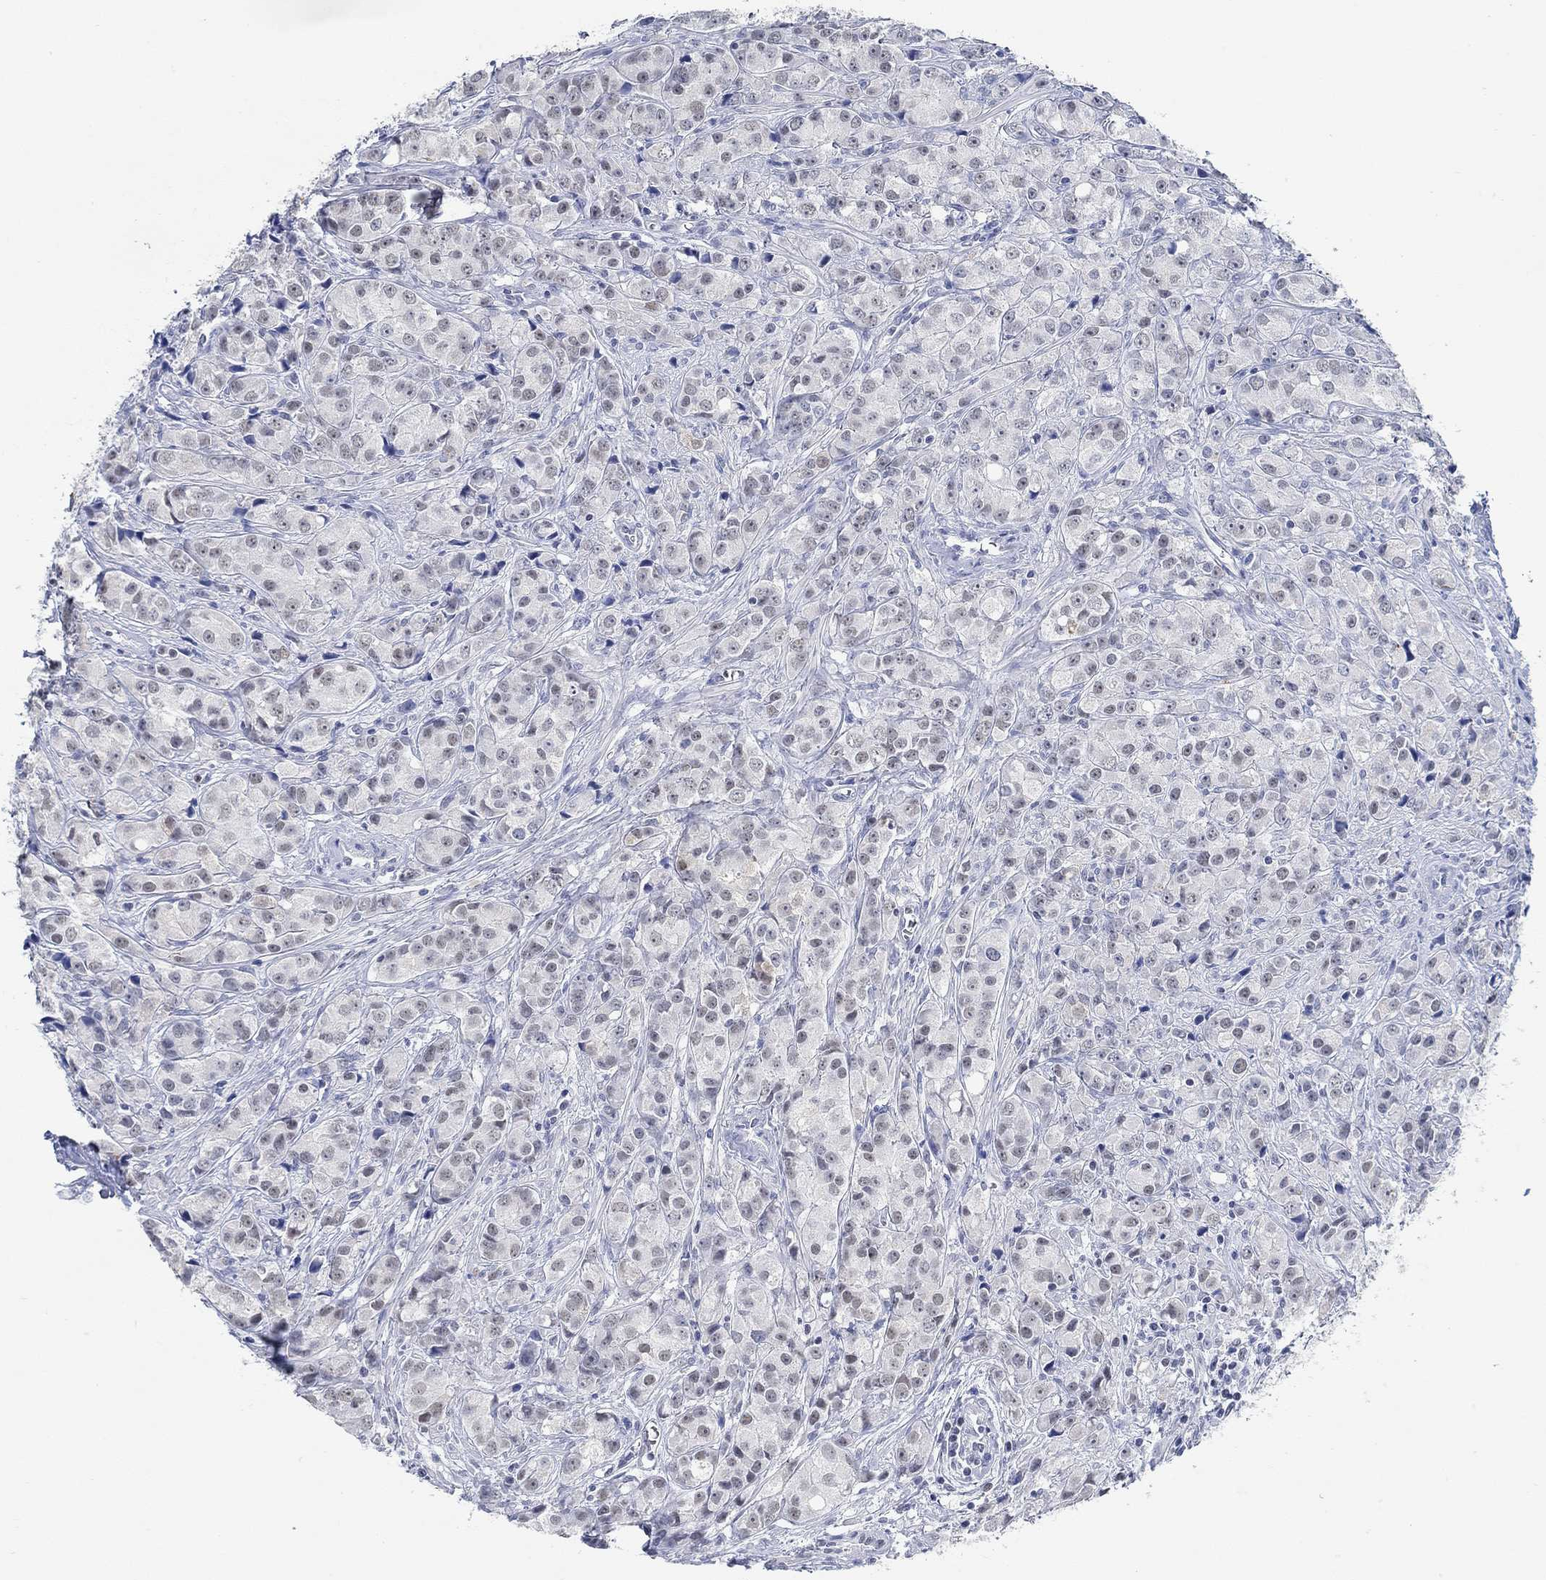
{"staining": {"intensity": "weak", "quantity": "<25%", "location": "nuclear"}, "tissue": "prostate cancer", "cell_type": "Tumor cells", "image_type": "cancer", "snomed": [{"axis": "morphology", "description": "Adenocarcinoma, Medium grade"}, {"axis": "topography", "description": "Prostate"}], "caption": "The image demonstrates no staining of tumor cells in prostate cancer (adenocarcinoma (medium-grade)).", "gene": "PPP1R17", "patient": {"sex": "male", "age": 74}}